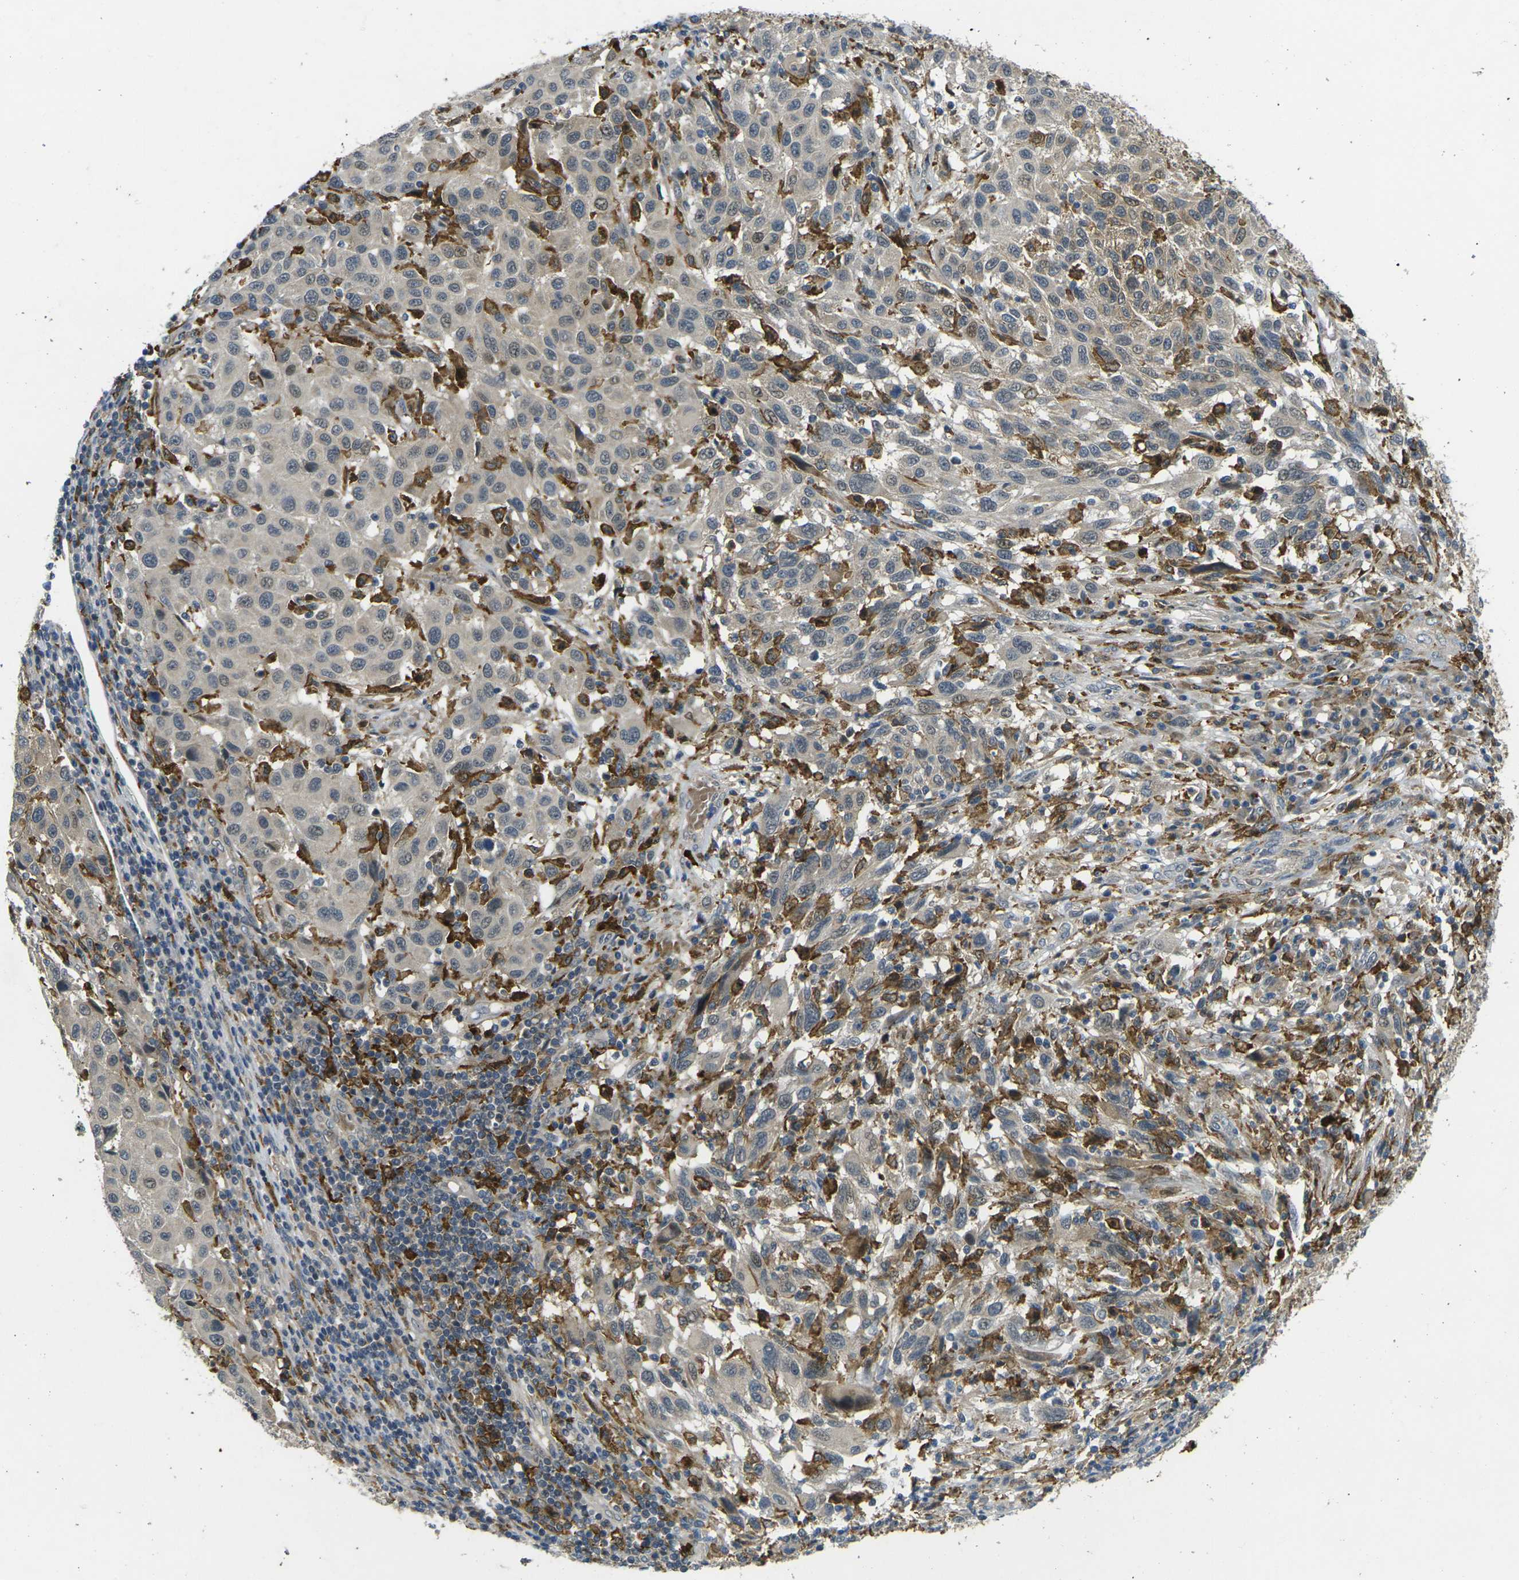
{"staining": {"intensity": "weak", "quantity": ">75%", "location": "cytoplasmic/membranous"}, "tissue": "melanoma", "cell_type": "Tumor cells", "image_type": "cancer", "snomed": [{"axis": "morphology", "description": "Malignant melanoma, Metastatic site"}, {"axis": "topography", "description": "Lymph node"}], "caption": "A brown stain shows weak cytoplasmic/membranous staining of a protein in human melanoma tumor cells. (brown staining indicates protein expression, while blue staining denotes nuclei).", "gene": "PIGL", "patient": {"sex": "male", "age": 61}}